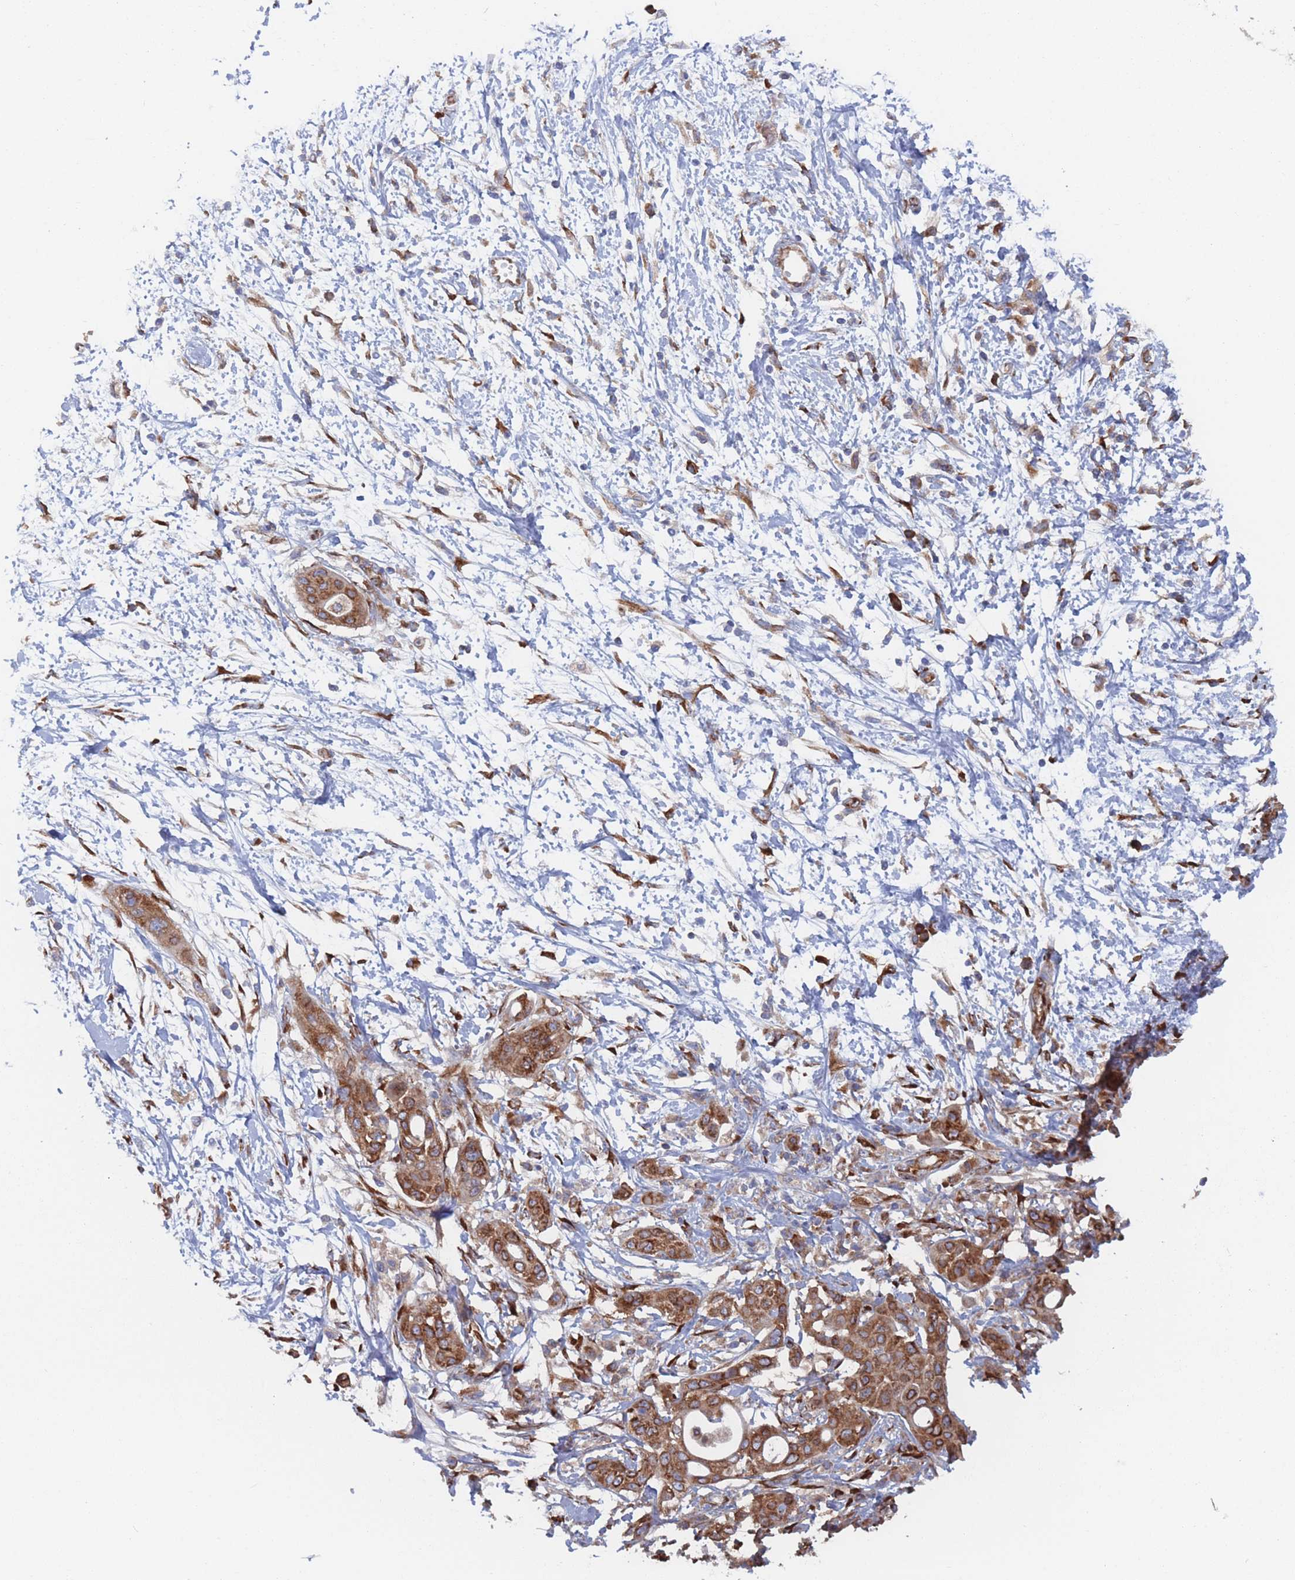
{"staining": {"intensity": "strong", "quantity": ">75%", "location": "cytoplasmic/membranous"}, "tissue": "pancreatic cancer", "cell_type": "Tumor cells", "image_type": "cancer", "snomed": [{"axis": "morphology", "description": "Adenocarcinoma, NOS"}, {"axis": "topography", "description": "Pancreas"}], "caption": "Pancreatic cancer stained for a protein shows strong cytoplasmic/membranous positivity in tumor cells.", "gene": "EEF1B2", "patient": {"sex": "male", "age": 68}}